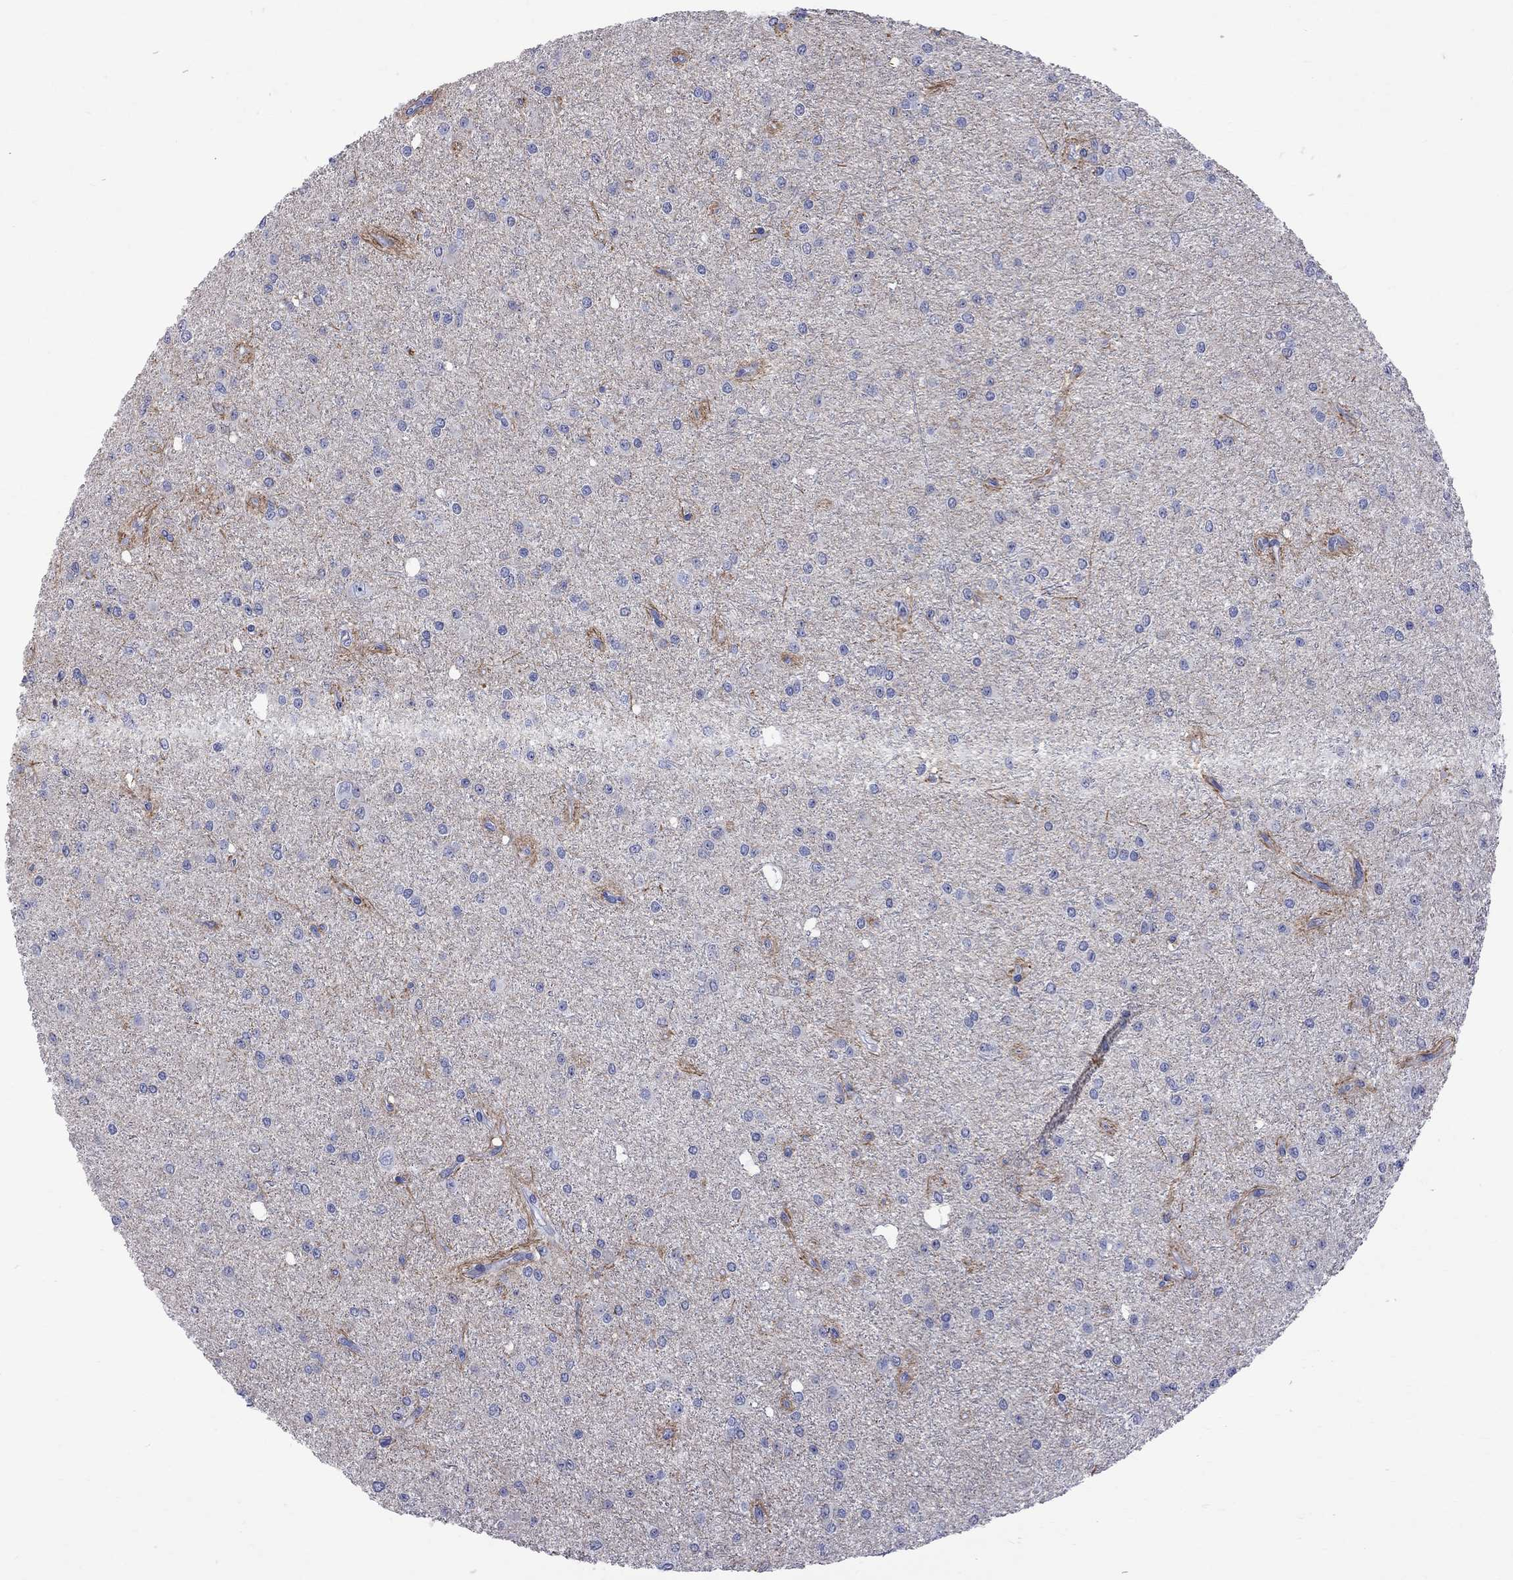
{"staining": {"intensity": "negative", "quantity": "none", "location": "none"}, "tissue": "glioma", "cell_type": "Tumor cells", "image_type": "cancer", "snomed": [{"axis": "morphology", "description": "Glioma, malignant, Low grade"}, {"axis": "topography", "description": "Brain"}], "caption": "Low-grade glioma (malignant) stained for a protein using immunohistochemistry demonstrates no staining tumor cells.", "gene": "S100A3", "patient": {"sex": "male", "age": 27}}